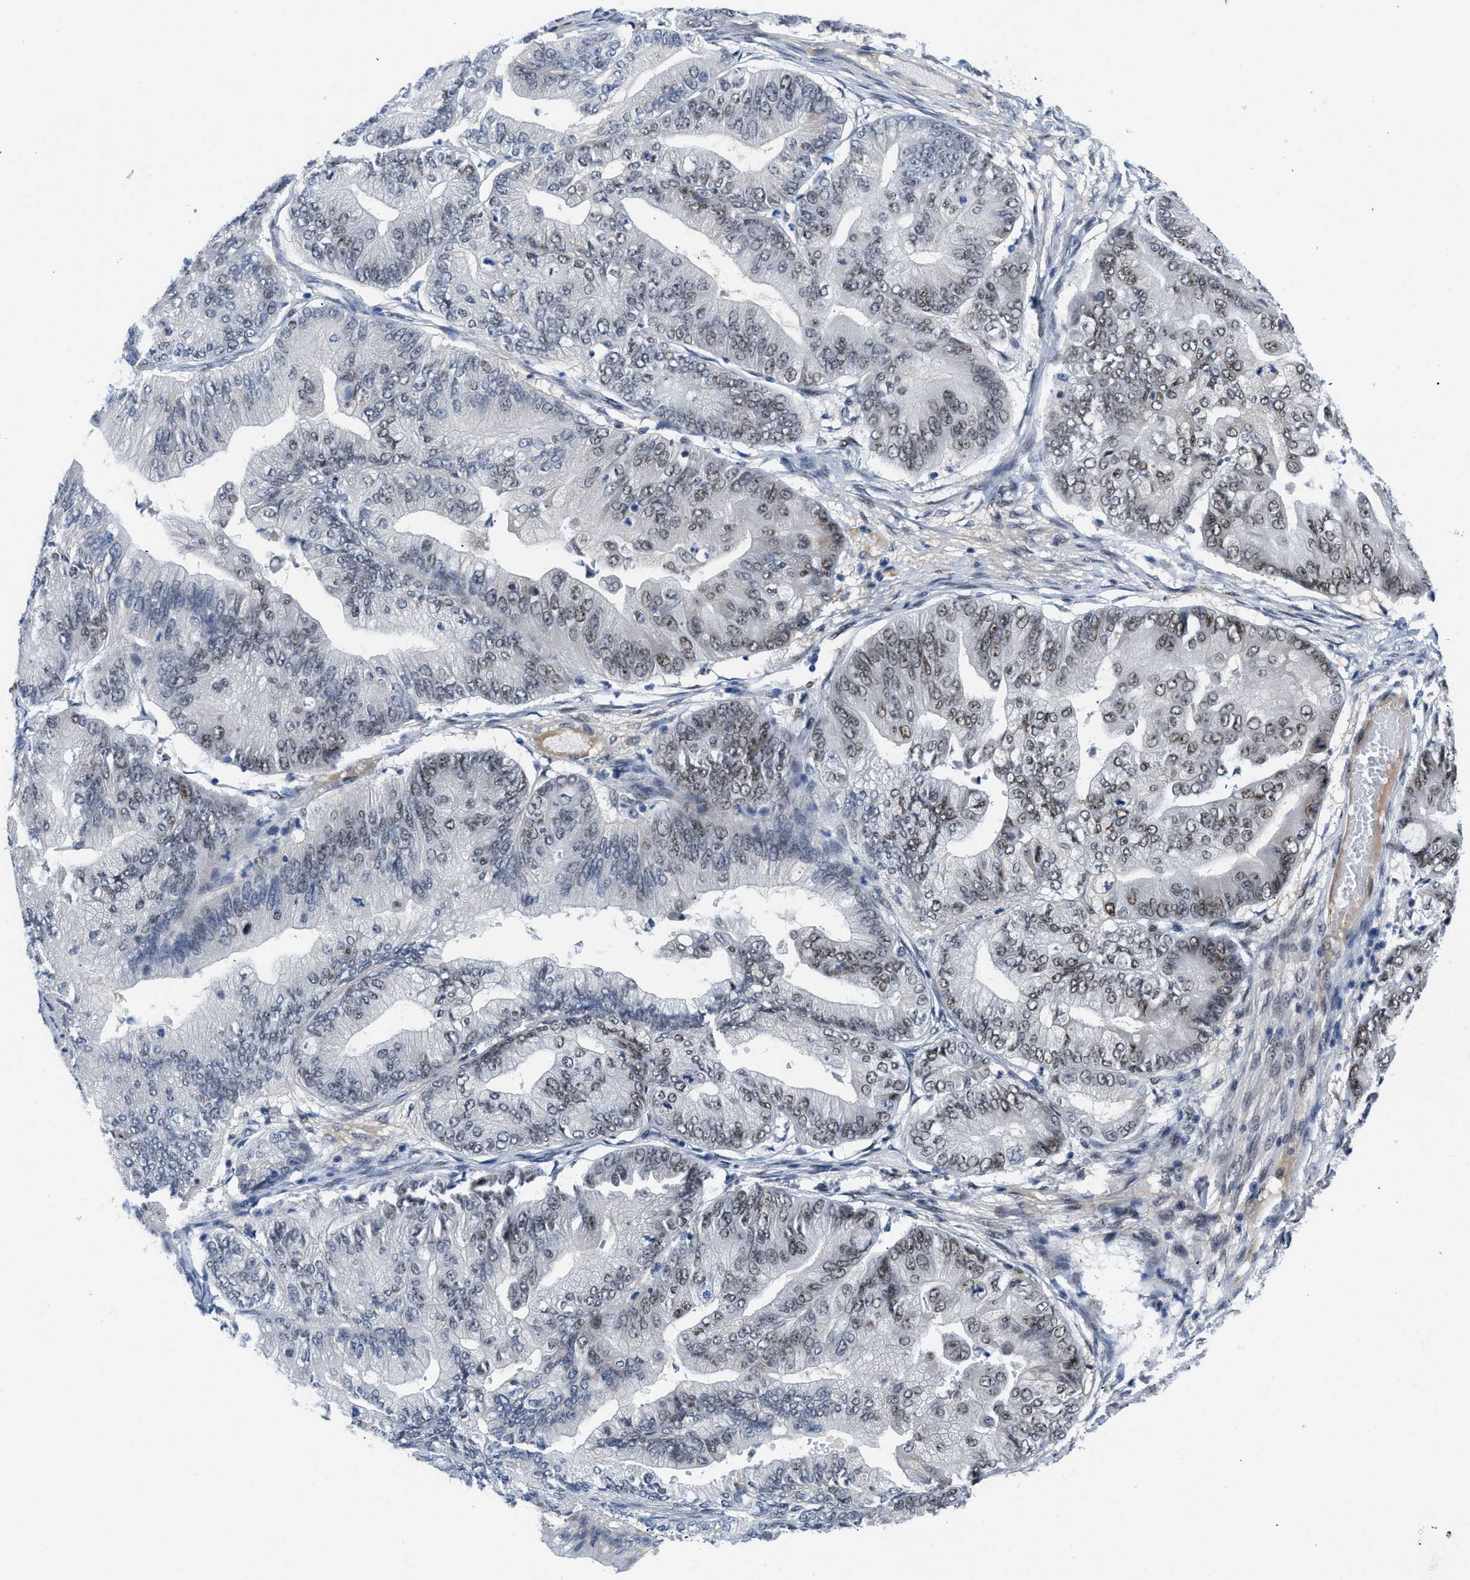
{"staining": {"intensity": "weak", "quantity": "25%-75%", "location": "nuclear"}, "tissue": "ovarian cancer", "cell_type": "Tumor cells", "image_type": "cancer", "snomed": [{"axis": "morphology", "description": "Cystadenocarcinoma, mucinous, NOS"}, {"axis": "topography", "description": "Ovary"}], "caption": "IHC staining of ovarian cancer (mucinous cystadenocarcinoma), which exhibits low levels of weak nuclear staining in about 25%-75% of tumor cells indicating weak nuclear protein expression. The staining was performed using DAB (brown) for protein detection and nuclei were counterstained in hematoxylin (blue).", "gene": "SMARCAD1", "patient": {"sex": "female", "age": 61}}